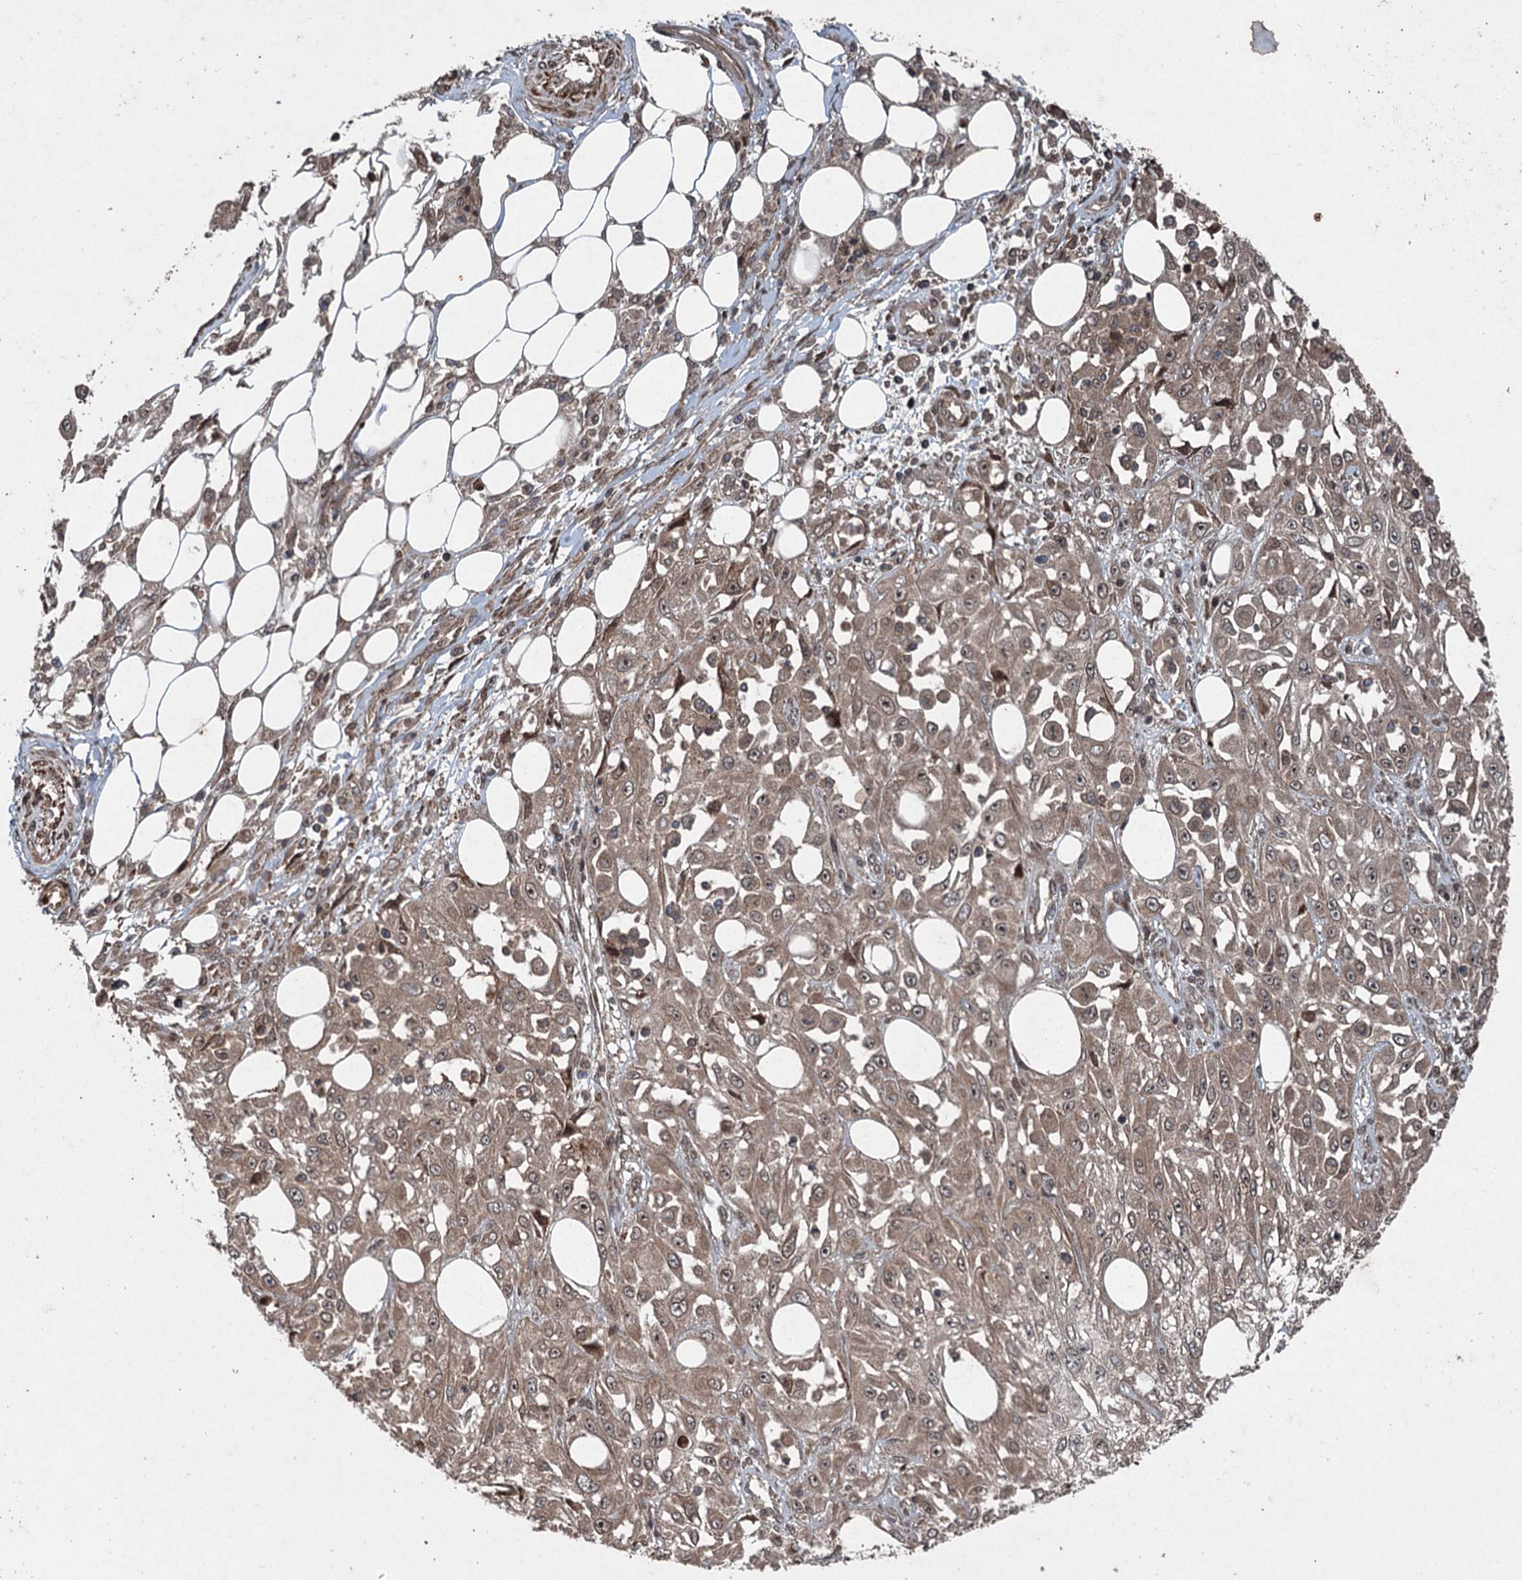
{"staining": {"intensity": "moderate", "quantity": "25%-75%", "location": "cytoplasmic/membranous"}, "tissue": "skin cancer", "cell_type": "Tumor cells", "image_type": "cancer", "snomed": [{"axis": "morphology", "description": "Squamous cell carcinoma, NOS"}, {"axis": "morphology", "description": "Squamous cell carcinoma, metastatic, NOS"}, {"axis": "topography", "description": "Skin"}, {"axis": "topography", "description": "Lymph node"}], "caption": "Immunohistochemical staining of human skin cancer (squamous cell carcinoma) demonstrates medium levels of moderate cytoplasmic/membranous protein expression in about 25%-75% of tumor cells.", "gene": "ALAS1", "patient": {"sex": "male", "age": 75}}